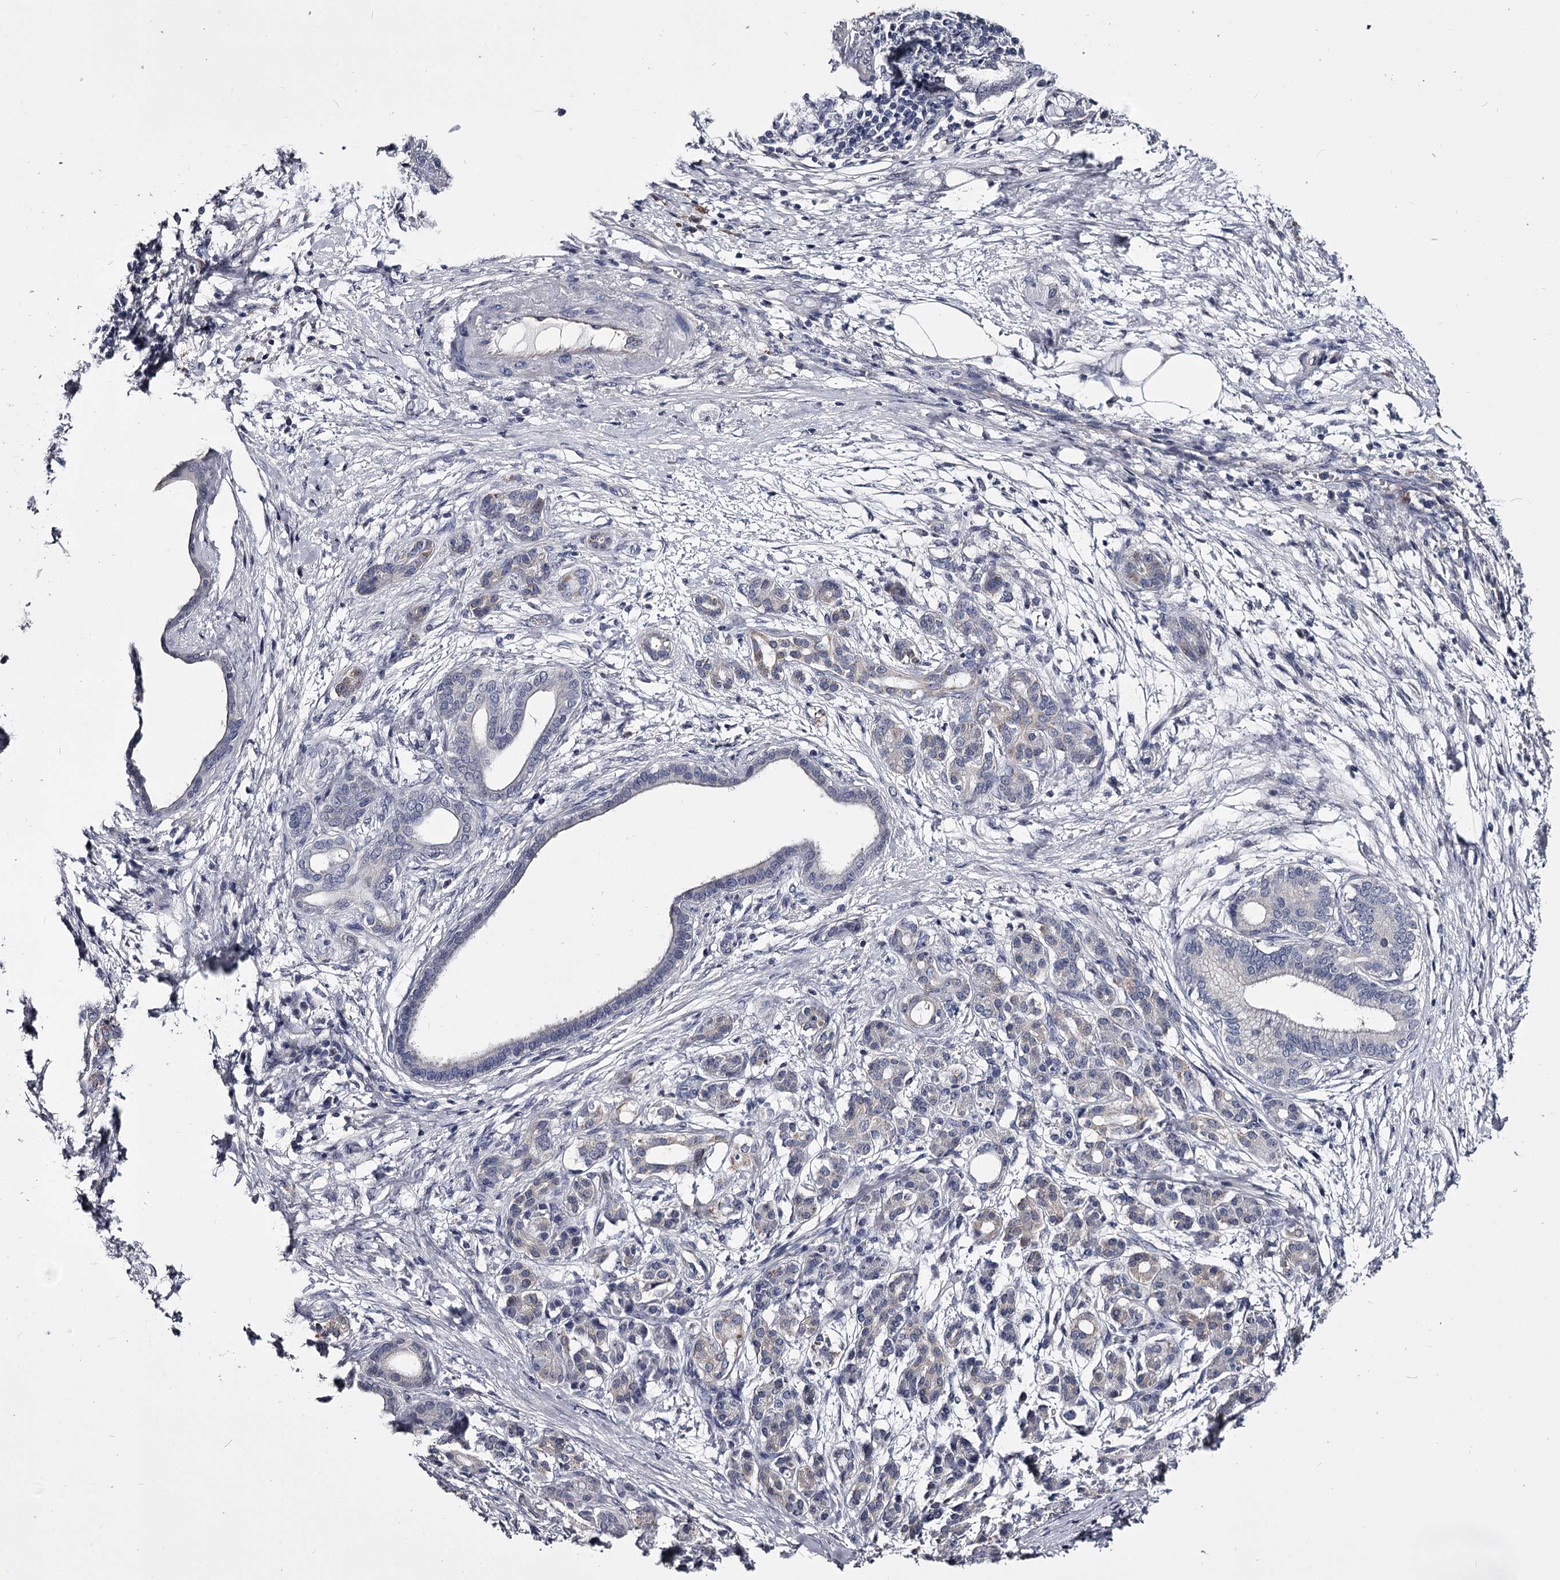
{"staining": {"intensity": "negative", "quantity": "none", "location": "none"}, "tissue": "pancreatic cancer", "cell_type": "Tumor cells", "image_type": "cancer", "snomed": [{"axis": "morphology", "description": "Adenocarcinoma, NOS"}, {"axis": "topography", "description": "Pancreas"}], "caption": "IHC photomicrograph of human adenocarcinoma (pancreatic) stained for a protein (brown), which reveals no staining in tumor cells.", "gene": "GSTO1", "patient": {"sex": "female", "age": 55}}